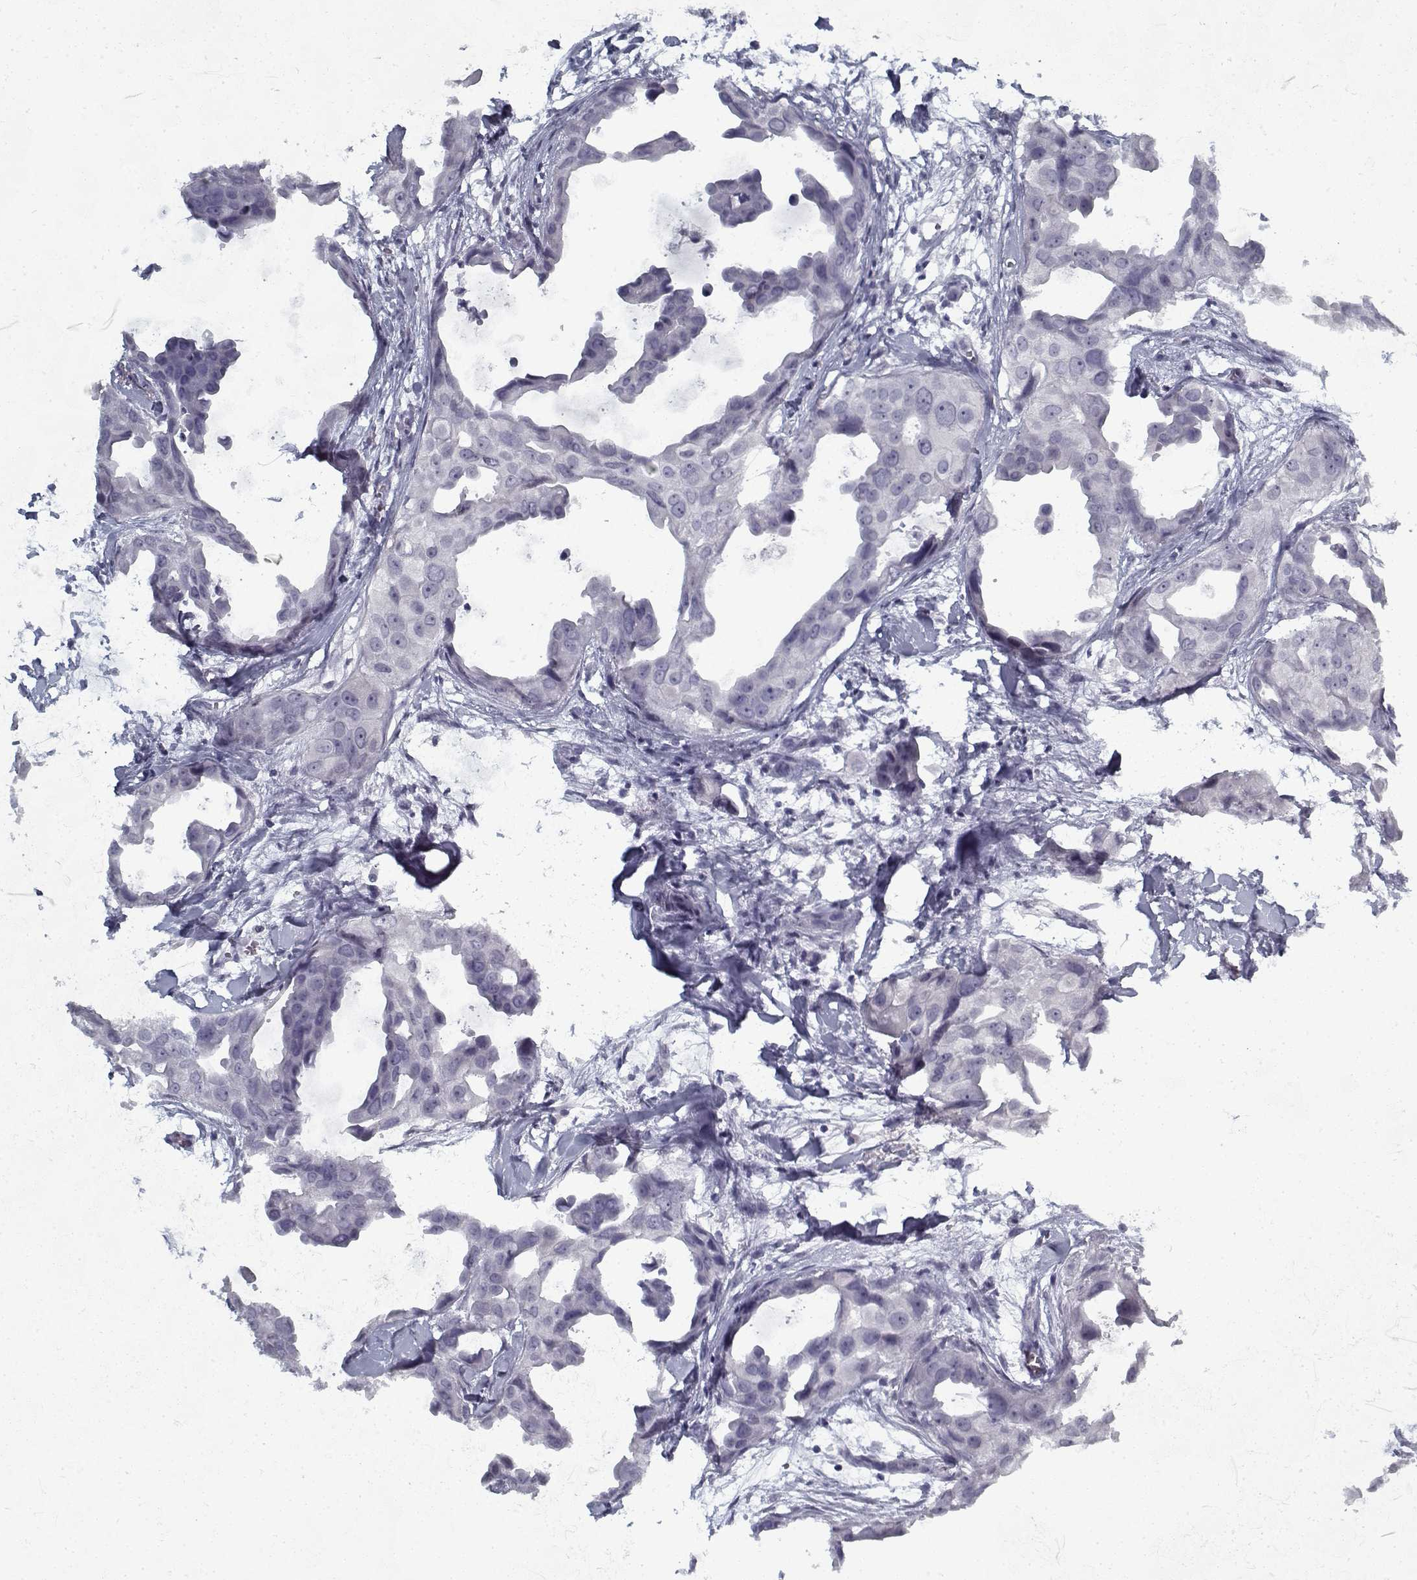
{"staining": {"intensity": "negative", "quantity": "none", "location": "none"}, "tissue": "breast cancer", "cell_type": "Tumor cells", "image_type": "cancer", "snomed": [{"axis": "morphology", "description": "Duct carcinoma"}, {"axis": "topography", "description": "Breast"}], "caption": "This is a photomicrograph of IHC staining of breast infiltrating ductal carcinoma, which shows no staining in tumor cells. (DAB (3,3'-diaminobenzidine) immunohistochemistry (IHC) visualized using brightfield microscopy, high magnification).", "gene": "RNF32", "patient": {"sex": "female", "age": 38}}